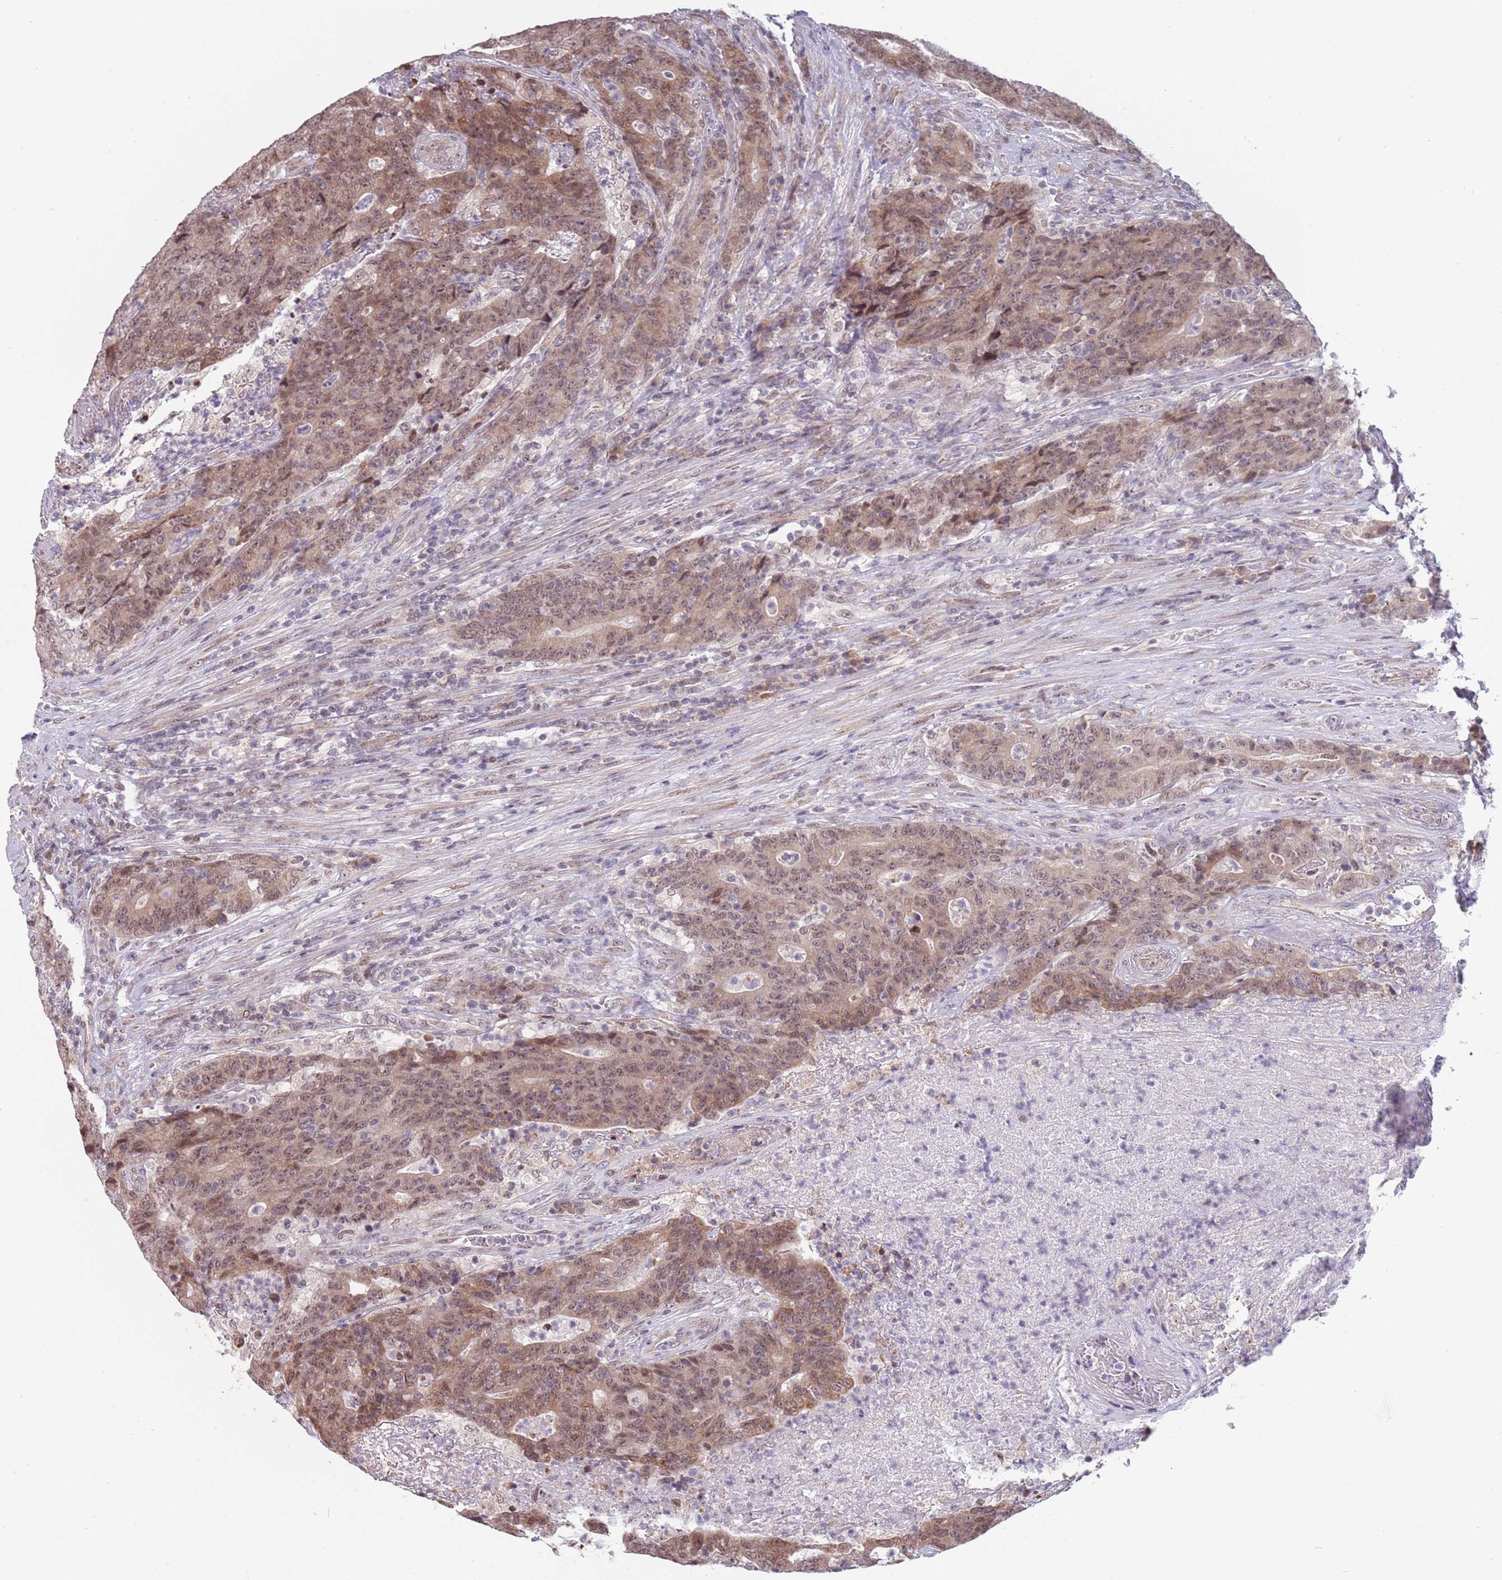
{"staining": {"intensity": "moderate", "quantity": ">75%", "location": "cytoplasmic/membranous,nuclear"}, "tissue": "colorectal cancer", "cell_type": "Tumor cells", "image_type": "cancer", "snomed": [{"axis": "morphology", "description": "Adenocarcinoma, NOS"}, {"axis": "topography", "description": "Colon"}], "caption": "An IHC micrograph of neoplastic tissue is shown. Protein staining in brown labels moderate cytoplasmic/membranous and nuclear positivity in colorectal cancer within tumor cells.", "gene": "BARD1", "patient": {"sex": "female", "age": 75}}